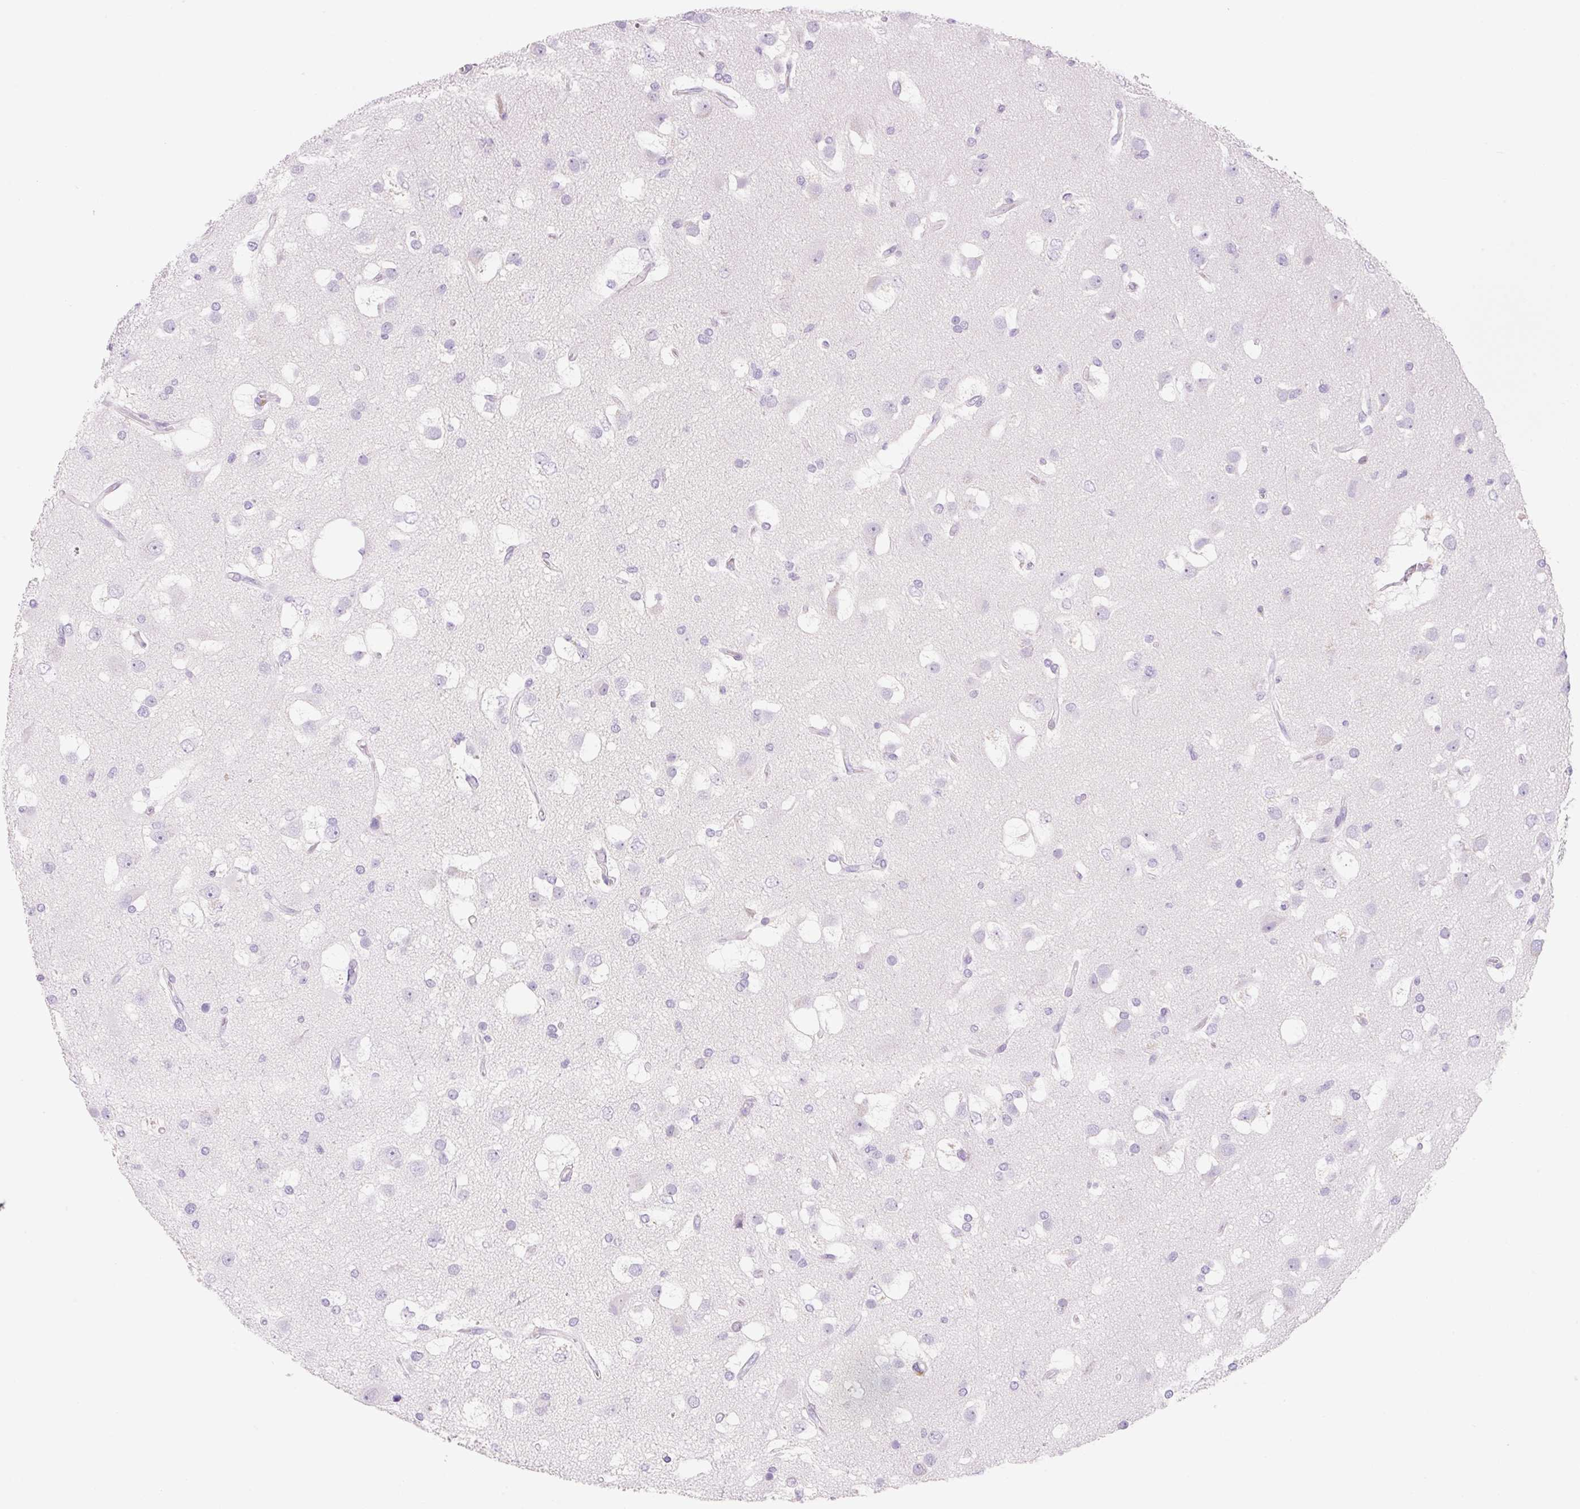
{"staining": {"intensity": "negative", "quantity": "none", "location": "none"}, "tissue": "glioma", "cell_type": "Tumor cells", "image_type": "cancer", "snomed": [{"axis": "morphology", "description": "Glioma, malignant, High grade"}, {"axis": "topography", "description": "Brain"}], "caption": "This micrograph is of high-grade glioma (malignant) stained with immunohistochemistry (IHC) to label a protein in brown with the nuclei are counter-stained blue. There is no expression in tumor cells. The staining is performed using DAB brown chromogen with nuclei counter-stained in using hematoxylin.", "gene": "FABP5", "patient": {"sex": "male", "age": 53}}